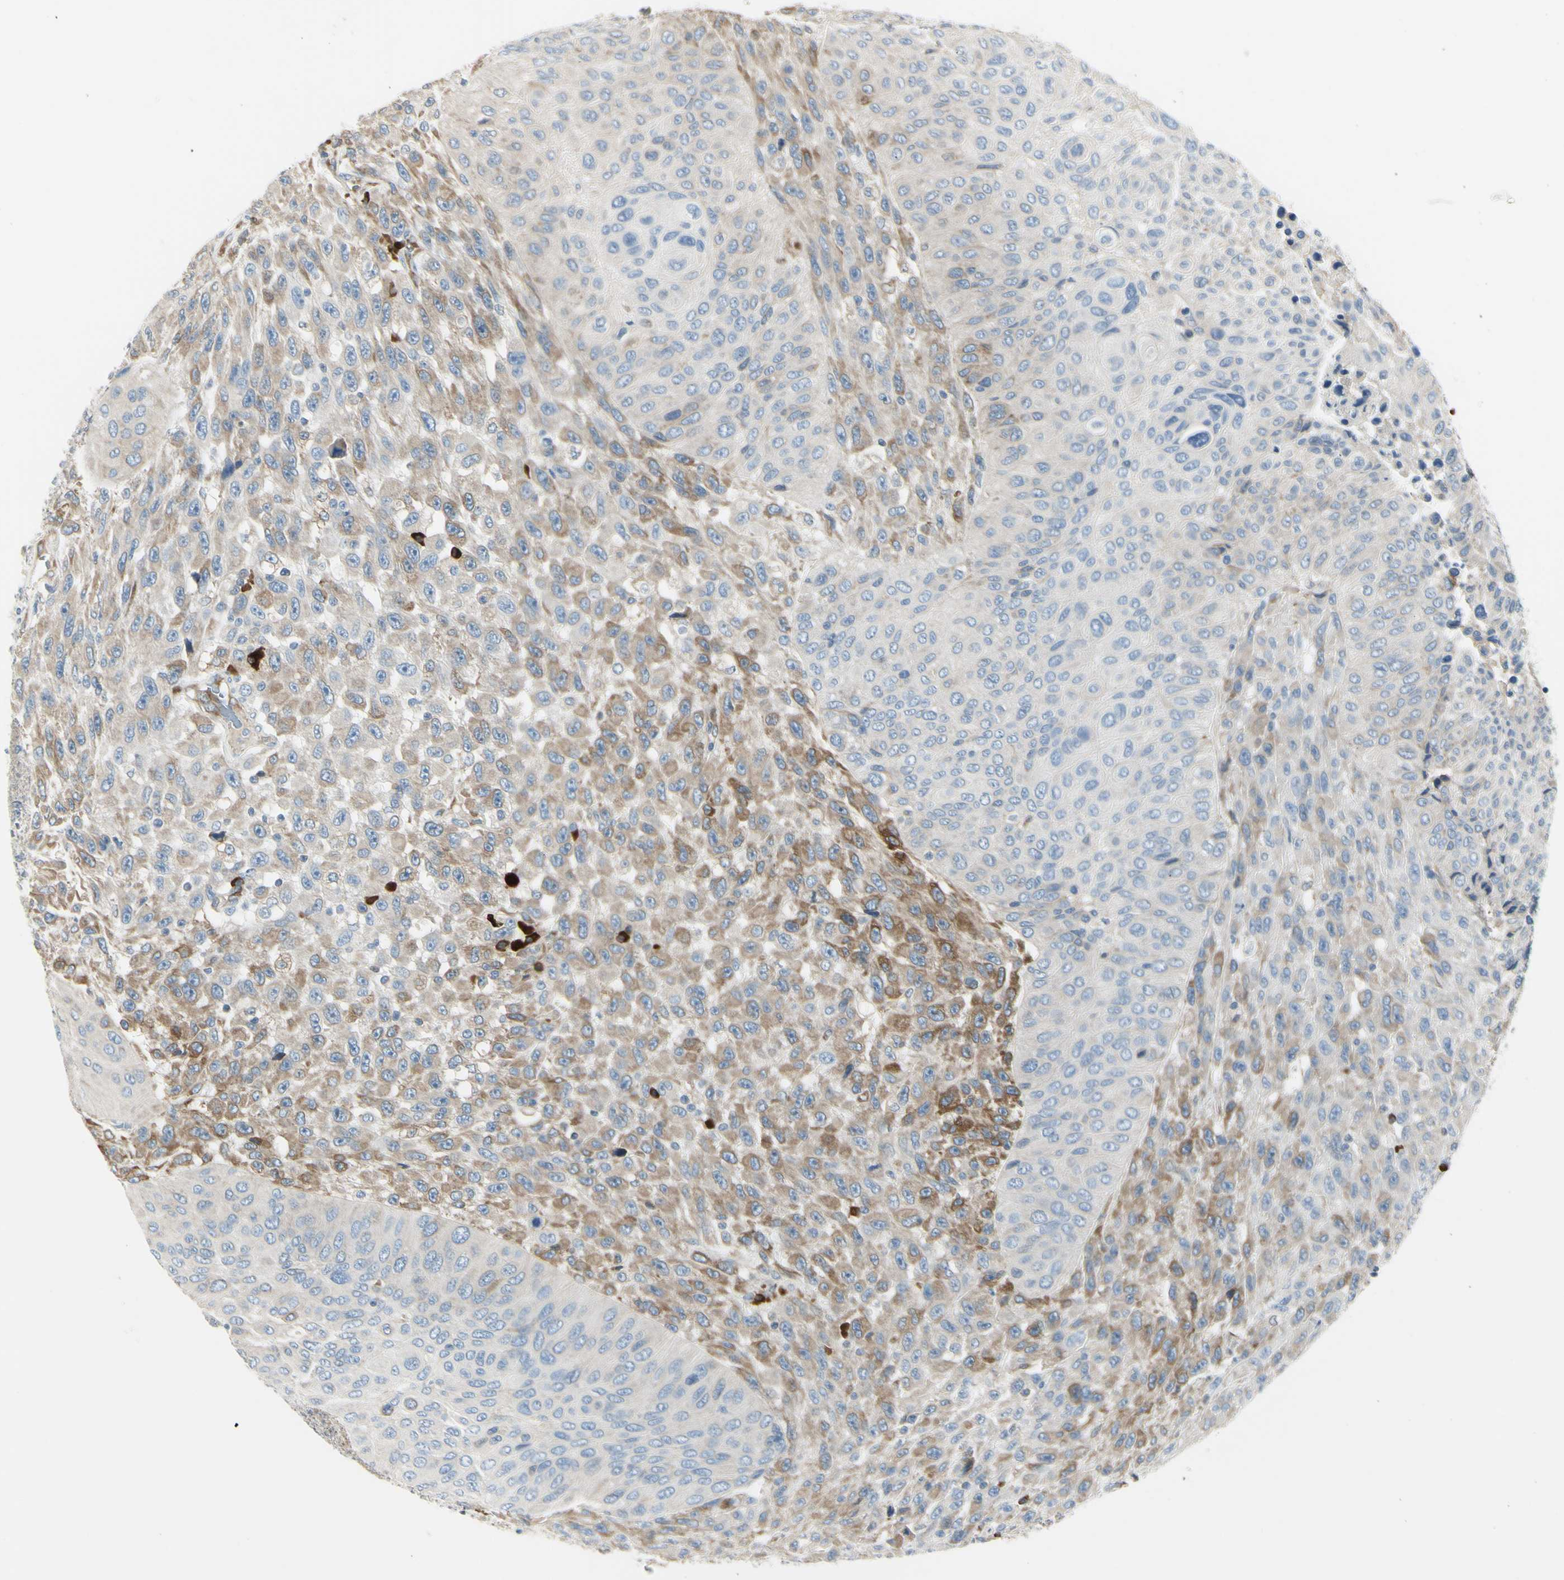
{"staining": {"intensity": "moderate", "quantity": "25%-75%", "location": "cytoplasmic/membranous"}, "tissue": "urothelial cancer", "cell_type": "Tumor cells", "image_type": "cancer", "snomed": [{"axis": "morphology", "description": "Urothelial carcinoma, High grade"}, {"axis": "topography", "description": "Urinary bladder"}], "caption": "Immunohistochemistry of urothelial cancer demonstrates medium levels of moderate cytoplasmic/membranous expression in approximately 25%-75% of tumor cells.", "gene": "SELENOS", "patient": {"sex": "male", "age": 66}}